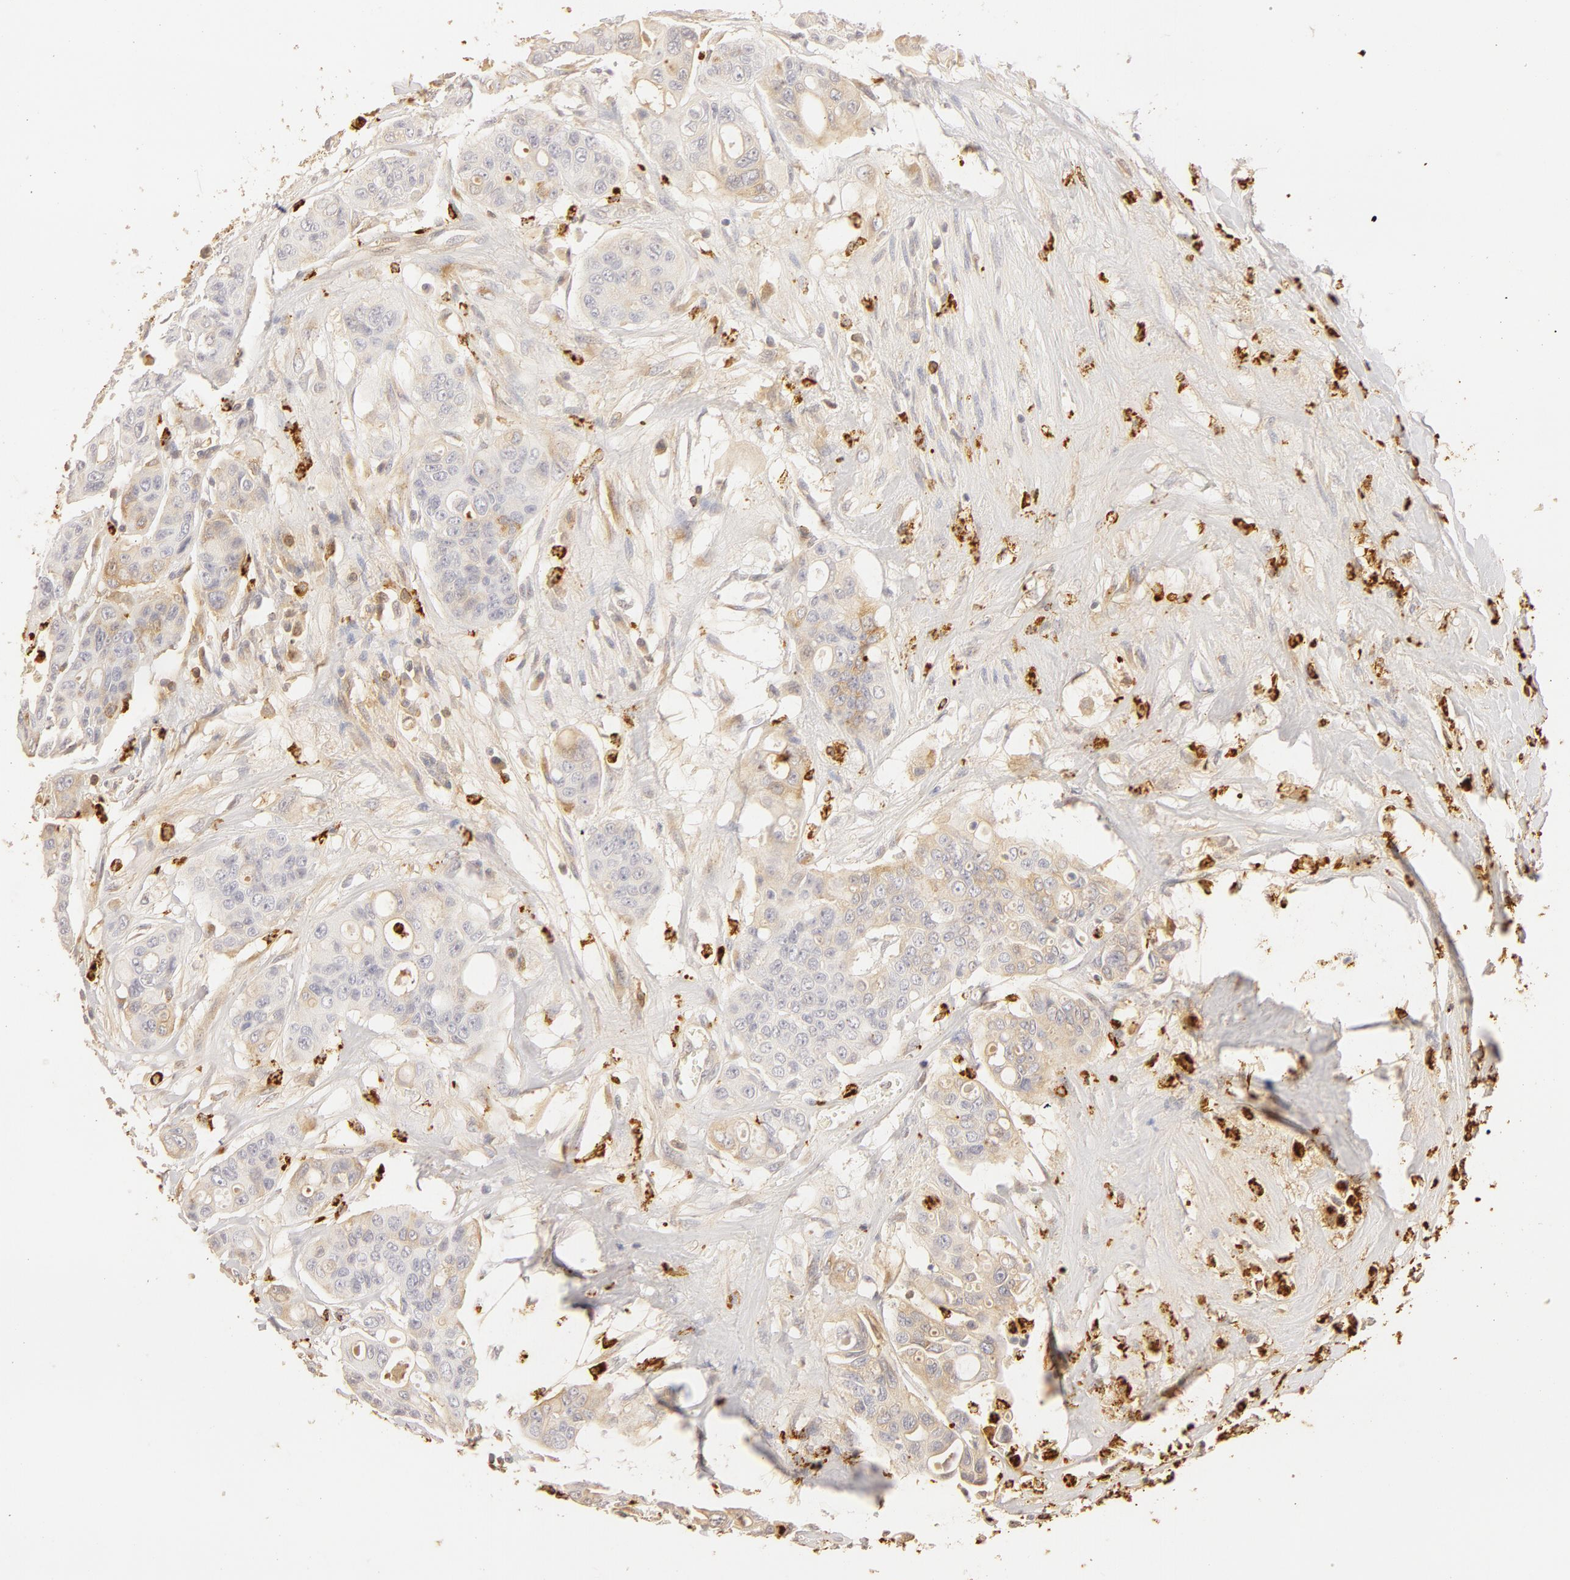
{"staining": {"intensity": "weak", "quantity": "<25%", "location": "cytoplasmic/membranous"}, "tissue": "colorectal cancer", "cell_type": "Tumor cells", "image_type": "cancer", "snomed": [{"axis": "morphology", "description": "Adenocarcinoma, NOS"}, {"axis": "topography", "description": "Colon"}], "caption": "Tumor cells show no significant protein positivity in colorectal cancer. (DAB IHC visualized using brightfield microscopy, high magnification).", "gene": "C1R", "patient": {"sex": "female", "age": 70}}